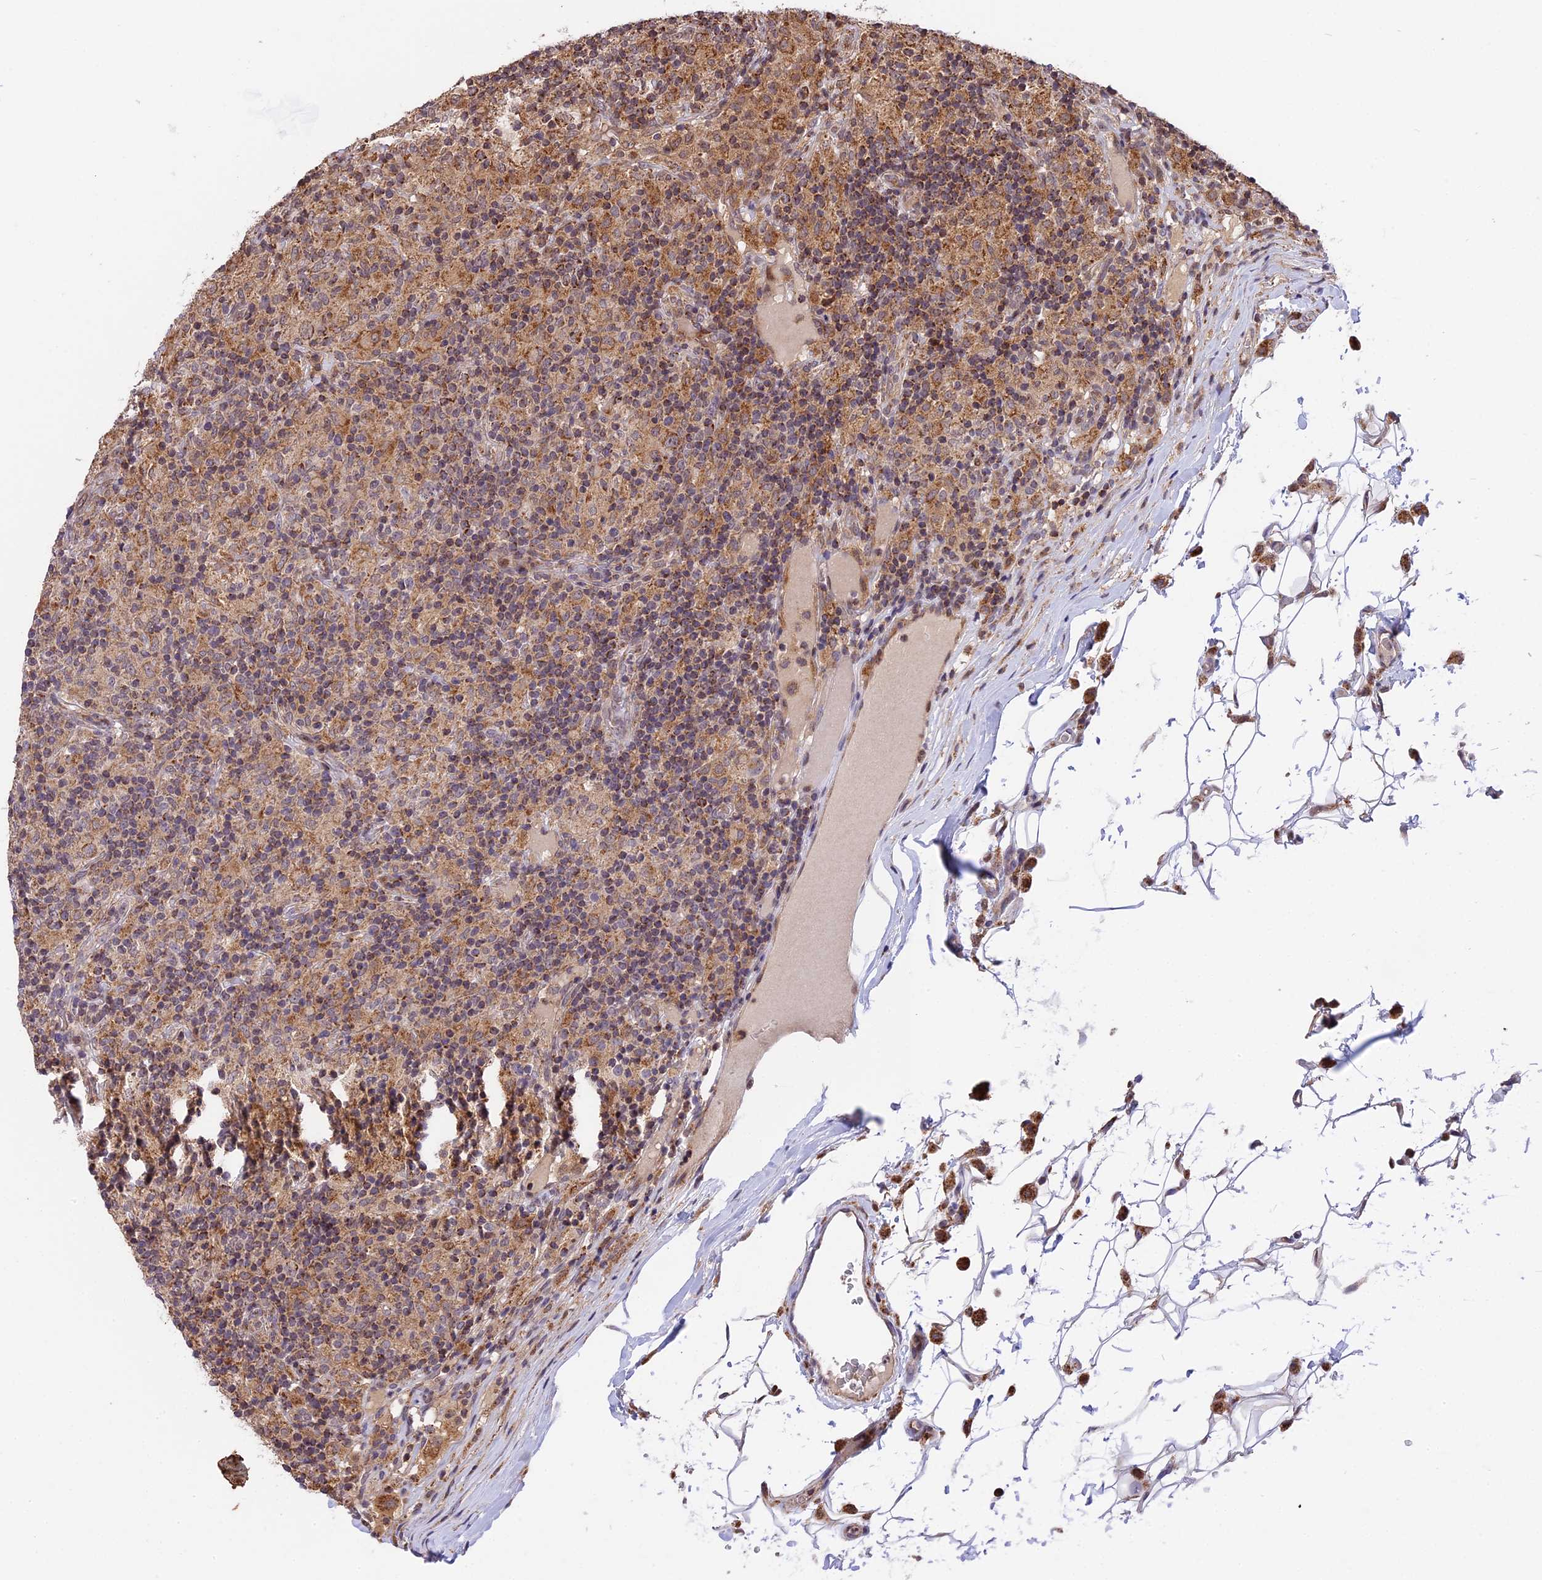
{"staining": {"intensity": "moderate", "quantity": "25%-75%", "location": "cytoplasmic/membranous"}, "tissue": "lymphoma", "cell_type": "Tumor cells", "image_type": "cancer", "snomed": [{"axis": "morphology", "description": "Hodgkin's disease, NOS"}, {"axis": "topography", "description": "Lymph node"}], "caption": "A brown stain highlights moderate cytoplasmic/membranous staining of a protein in human Hodgkin's disease tumor cells.", "gene": "RERGL", "patient": {"sex": "male", "age": 70}}